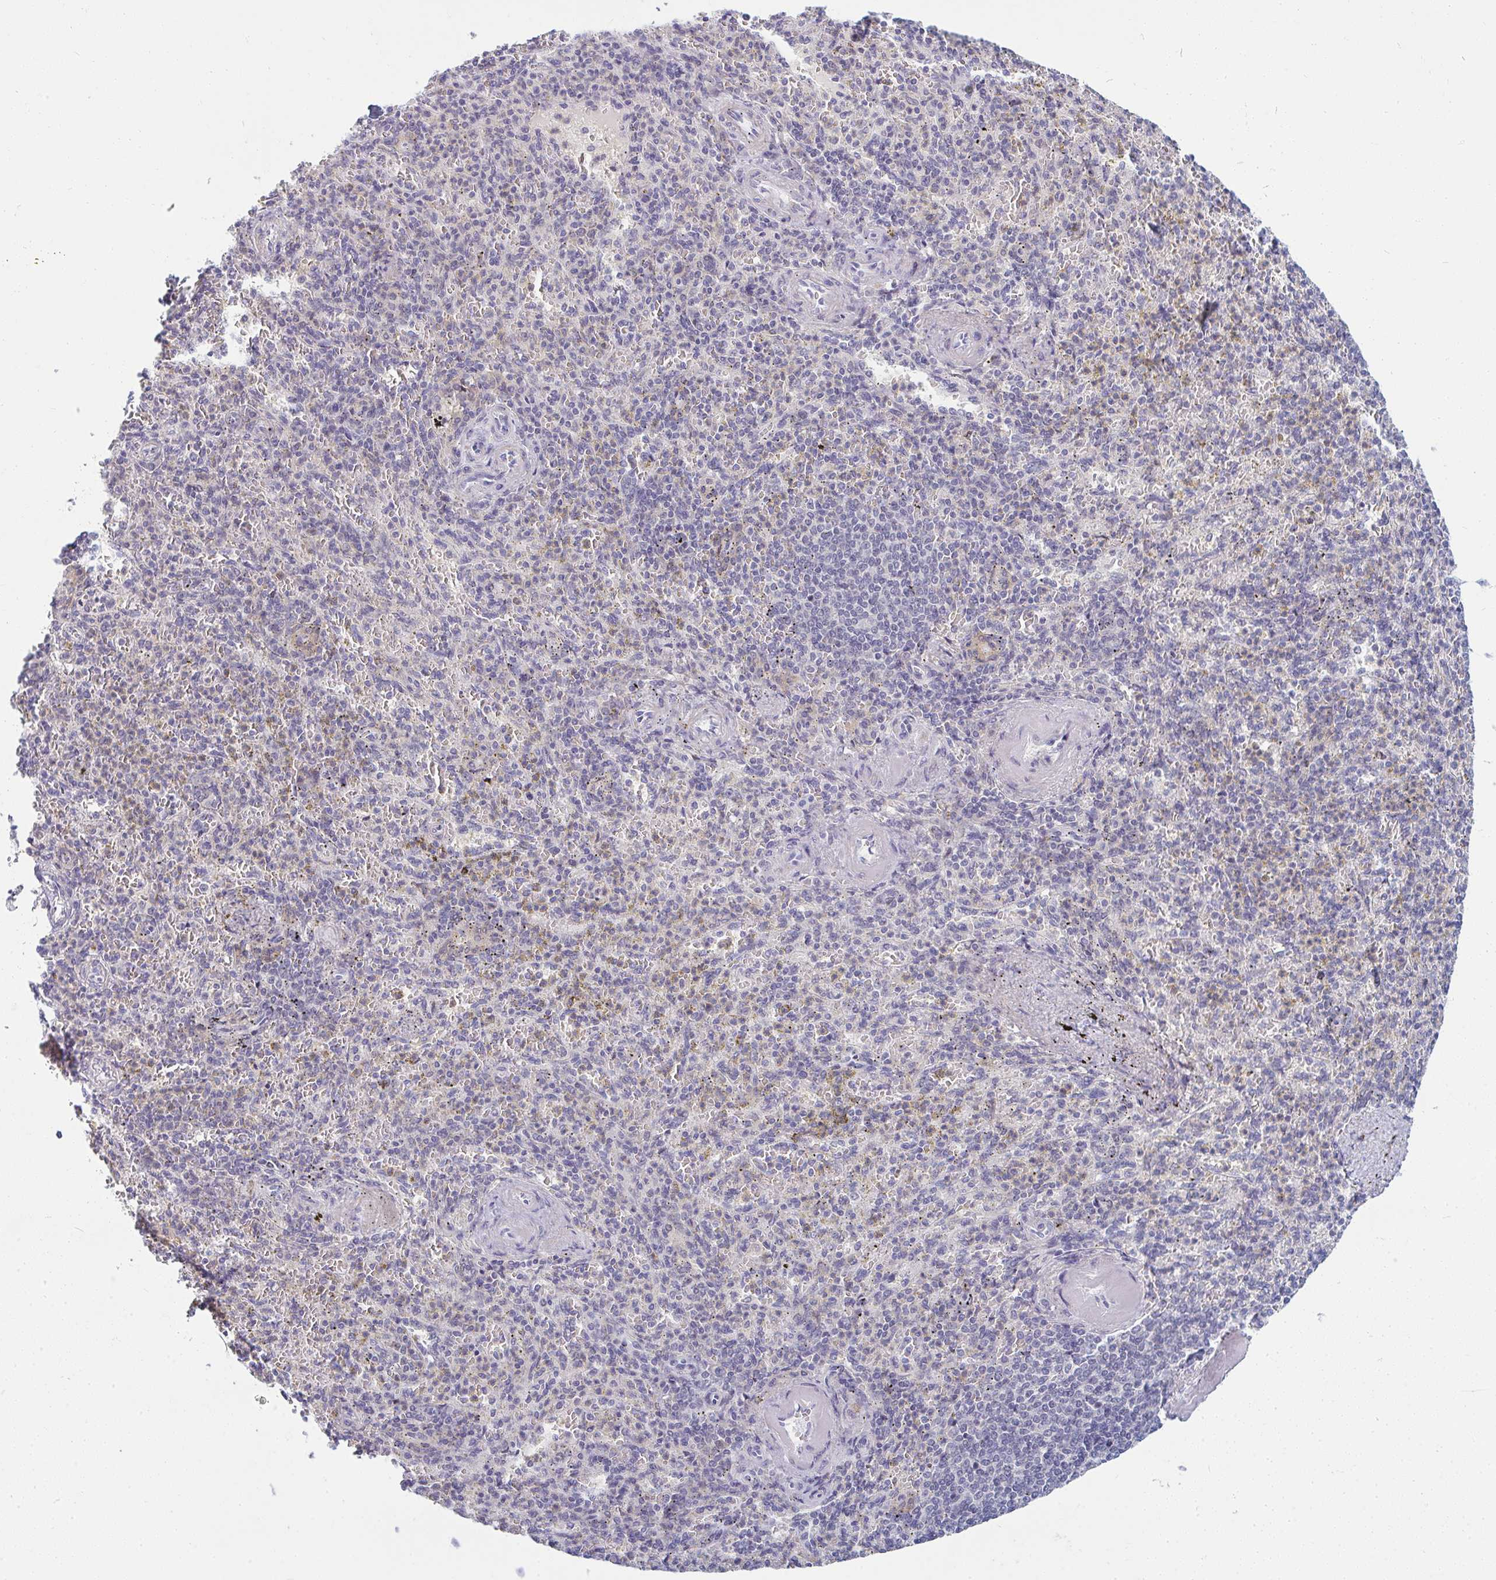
{"staining": {"intensity": "negative", "quantity": "none", "location": "none"}, "tissue": "spleen", "cell_type": "Cells in red pulp", "image_type": "normal", "snomed": [{"axis": "morphology", "description": "Normal tissue, NOS"}, {"axis": "topography", "description": "Spleen"}], "caption": "The IHC image has no significant positivity in cells in red pulp of spleen. (DAB (3,3'-diaminobenzidine) IHC with hematoxylin counter stain).", "gene": "PPFIA4", "patient": {"sex": "female", "age": 74}}